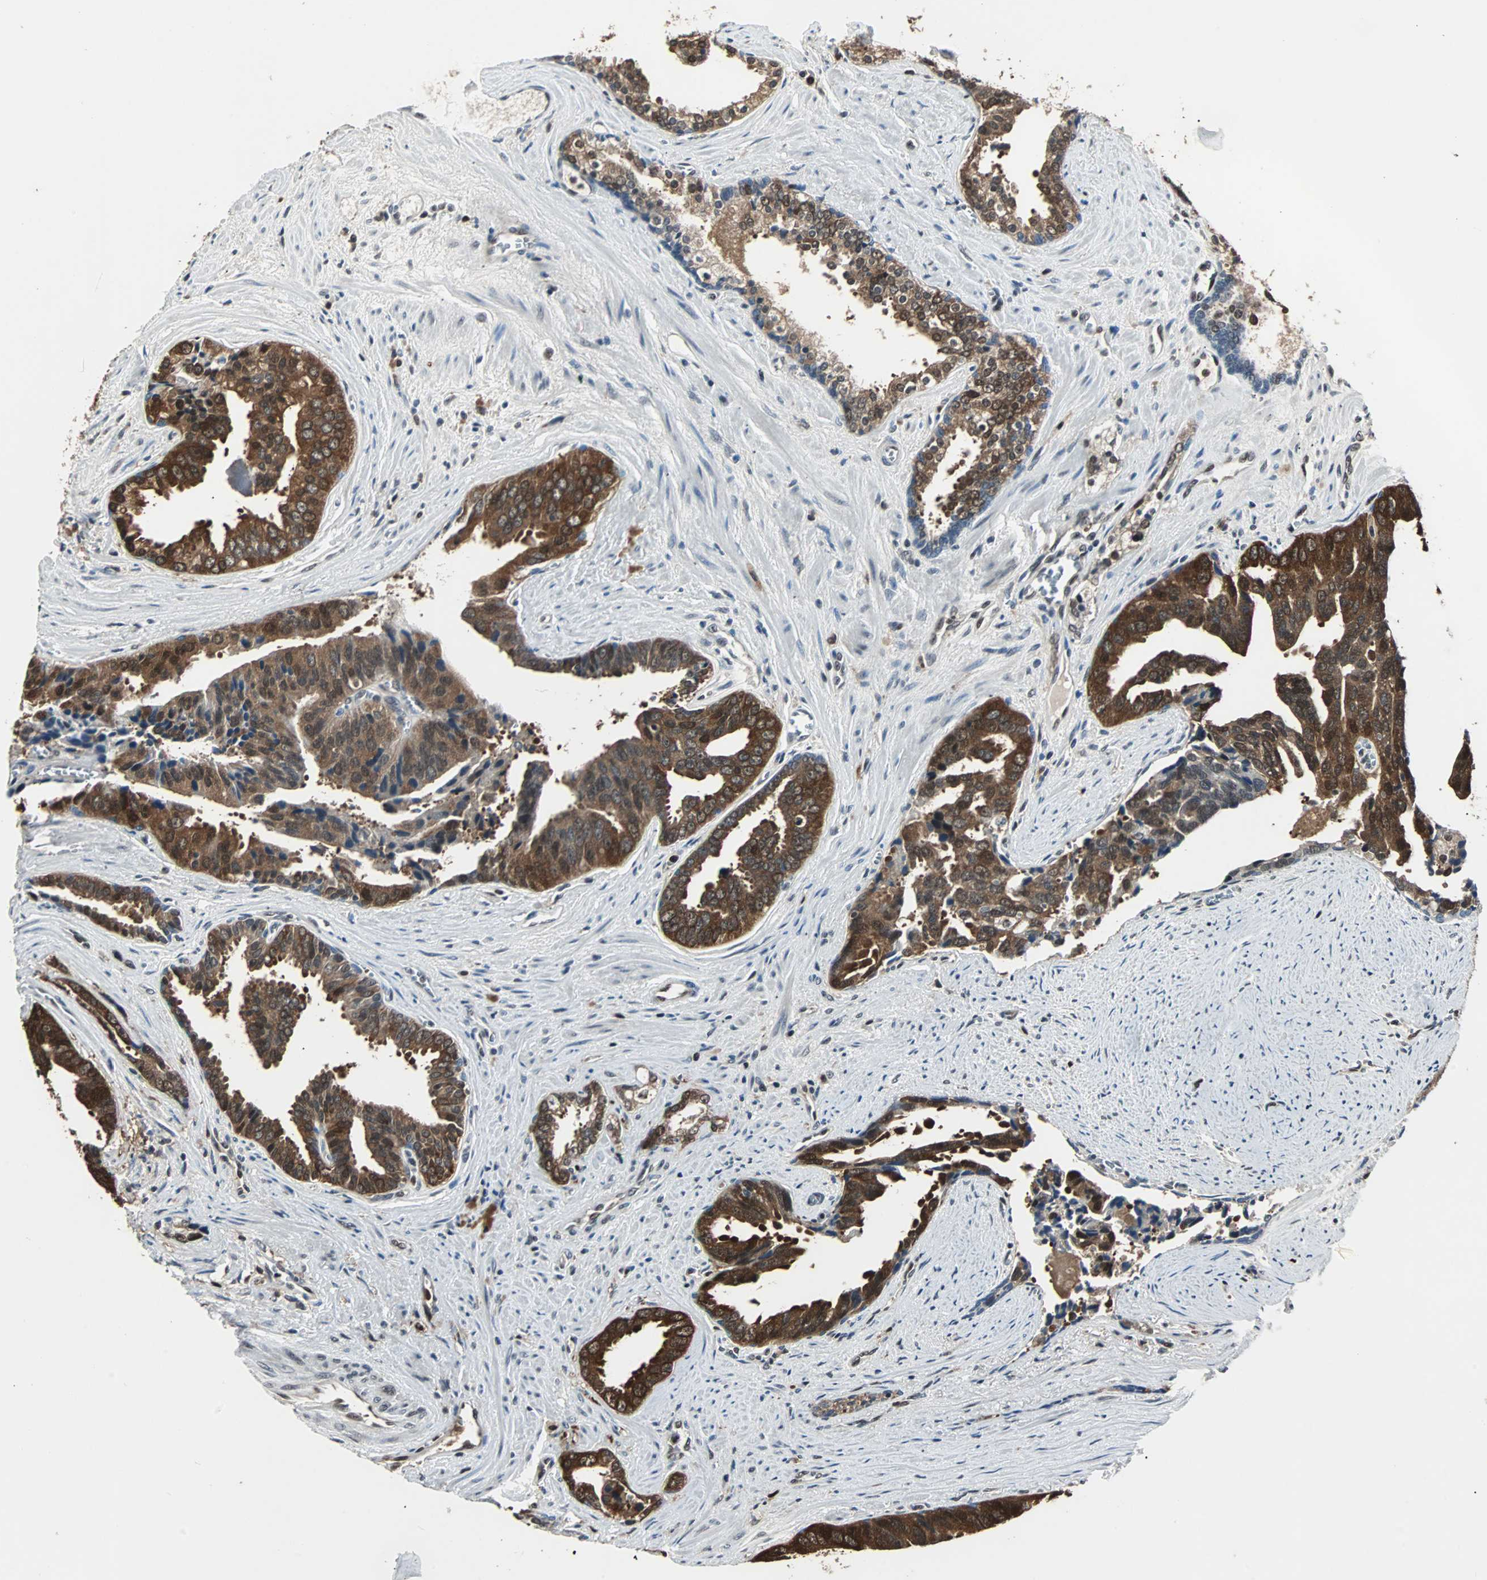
{"staining": {"intensity": "strong", "quantity": ">75%", "location": "cytoplasmic/membranous,nuclear"}, "tissue": "prostate cancer", "cell_type": "Tumor cells", "image_type": "cancer", "snomed": [{"axis": "morphology", "description": "Adenocarcinoma, High grade"}, {"axis": "topography", "description": "Prostate"}], "caption": "Tumor cells reveal high levels of strong cytoplasmic/membranous and nuclear staining in approximately >75% of cells in human prostate adenocarcinoma (high-grade). (Stains: DAB (3,3'-diaminobenzidine) in brown, nuclei in blue, Microscopy: brightfield microscopy at high magnification).", "gene": "ACLY", "patient": {"sex": "male", "age": 67}}